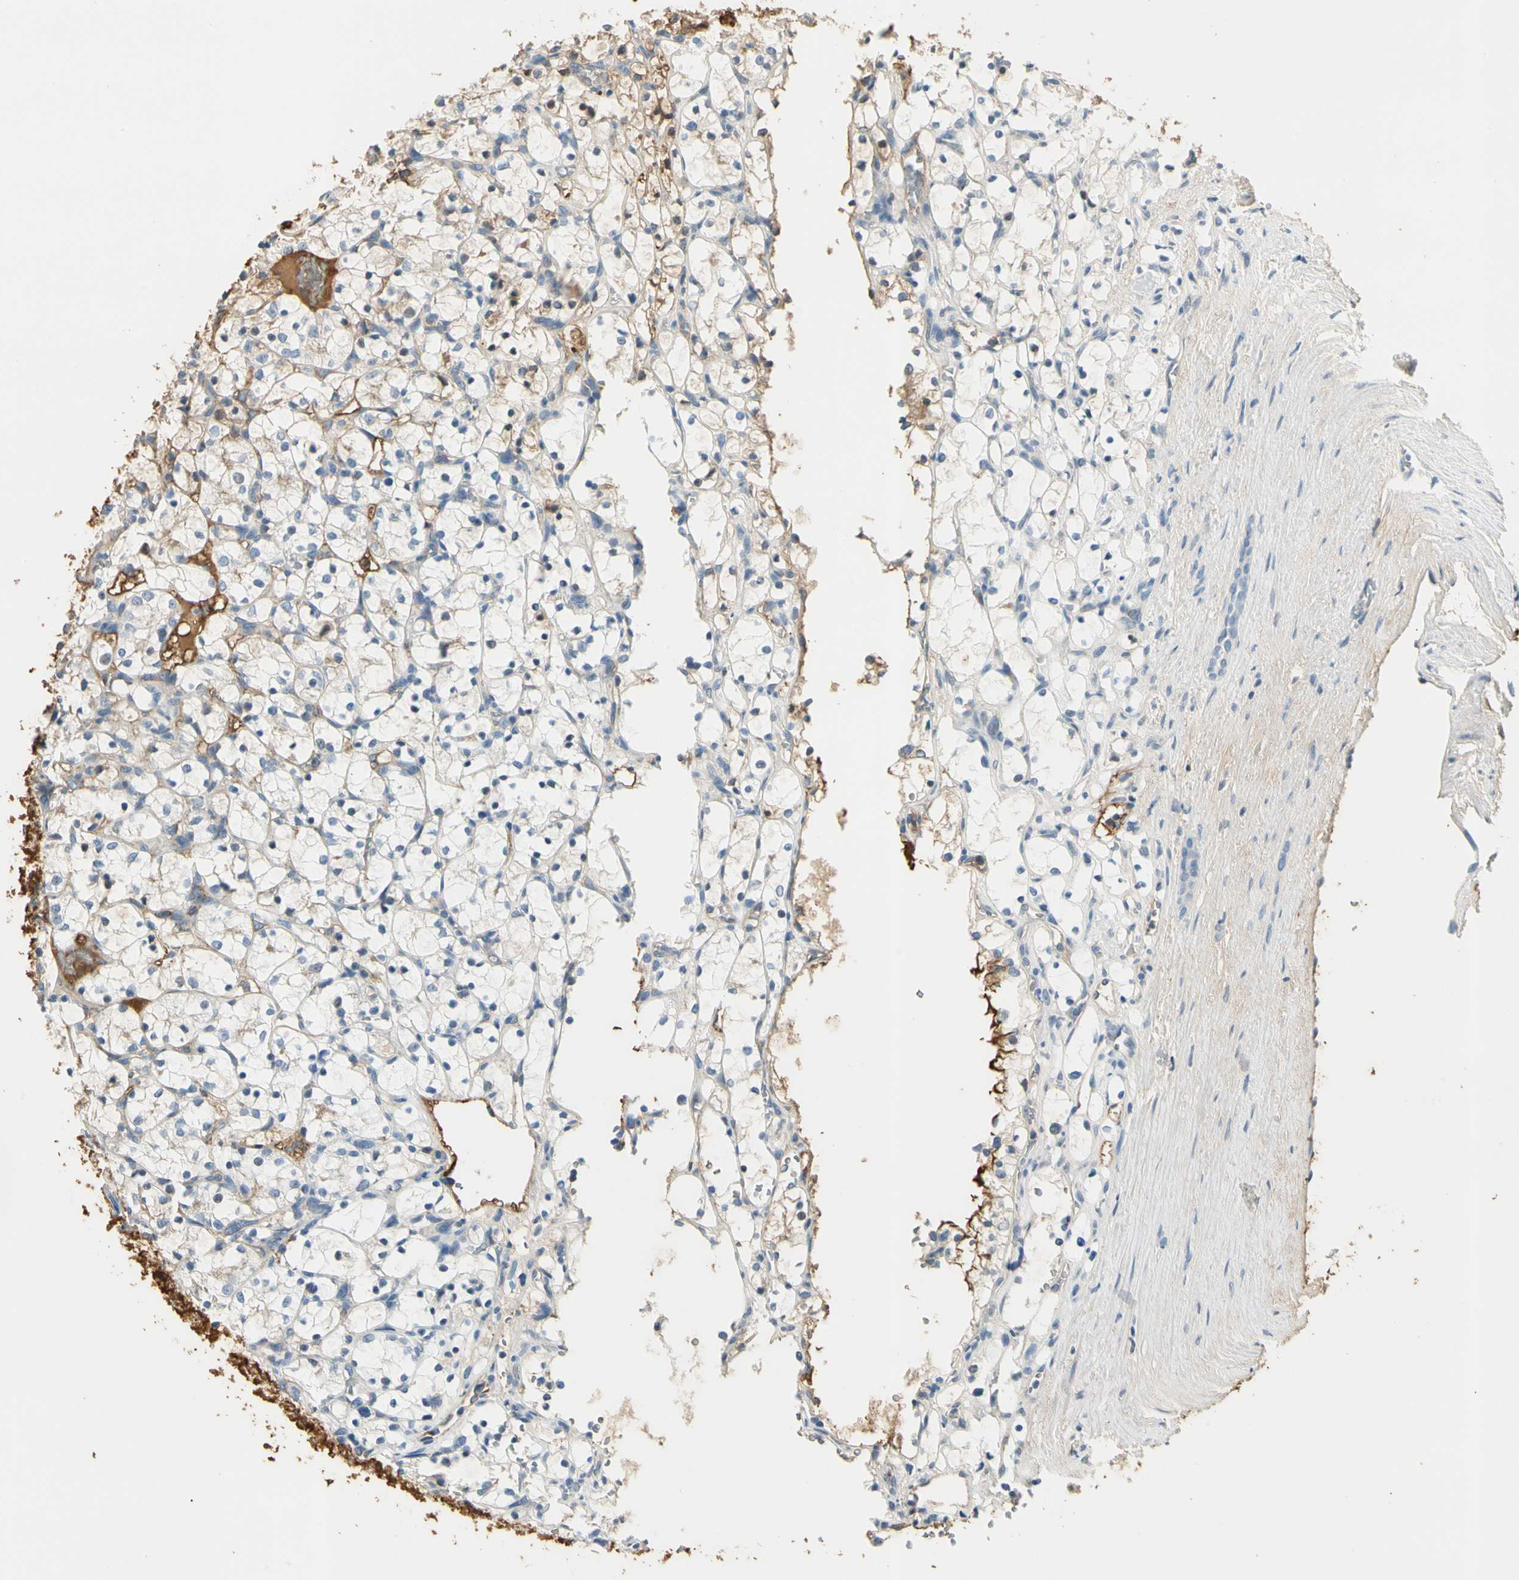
{"staining": {"intensity": "moderate", "quantity": "25%-75%", "location": "cytoplasmic/membranous"}, "tissue": "renal cancer", "cell_type": "Tumor cells", "image_type": "cancer", "snomed": [{"axis": "morphology", "description": "Adenocarcinoma, NOS"}, {"axis": "topography", "description": "Kidney"}], "caption": "Immunohistochemistry (IHC) of human adenocarcinoma (renal) reveals medium levels of moderate cytoplasmic/membranous positivity in approximately 25%-75% of tumor cells.", "gene": "LAMB3", "patient": {"sex": "female", "age": 69}}